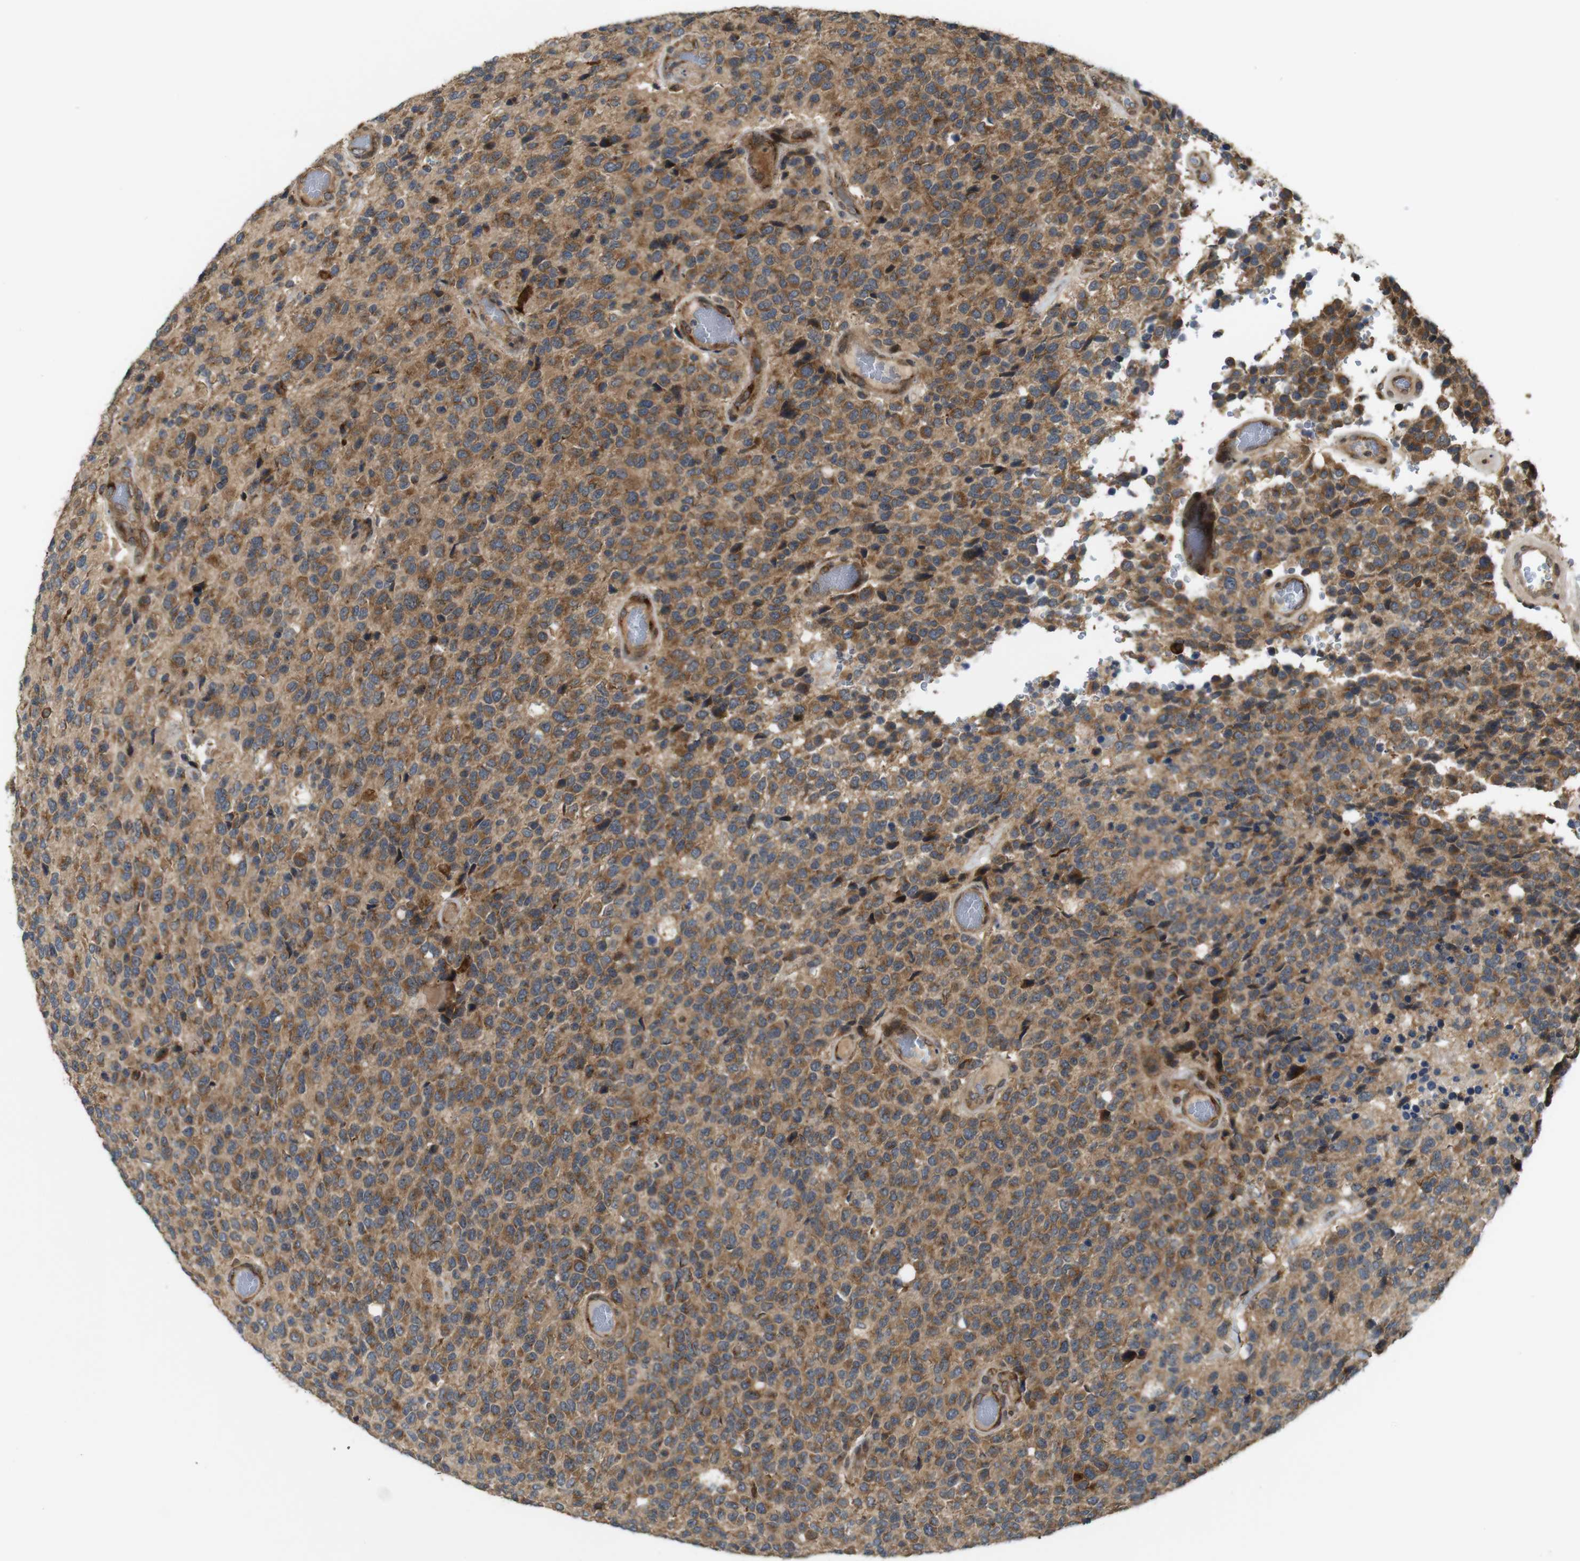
{"staining": {"intensity": "moderate", "quantity": ">75%", "location": "cytoplasmic/membranous"}, "tissue": "glioma", "cell_type": "Tumor cells", "image_type": "cancer", "snomed": [{"axis": "morphology", "description": "Glioma, malignant, High grade"}, {"axis": "topography", "description": "pancreas cauda"}], "caption": "High-power microscopy captured an immunohistochemistry micrograph of high-grade glioma (malignant), revealing moderate cytoplasmic/membranous expression in about >75% of tumor cells. (DAB = brown stain, brightfield microscopy at high magnification).", "gene": "EFCAB14", "patient": {"sex": "male", "age": 60}}